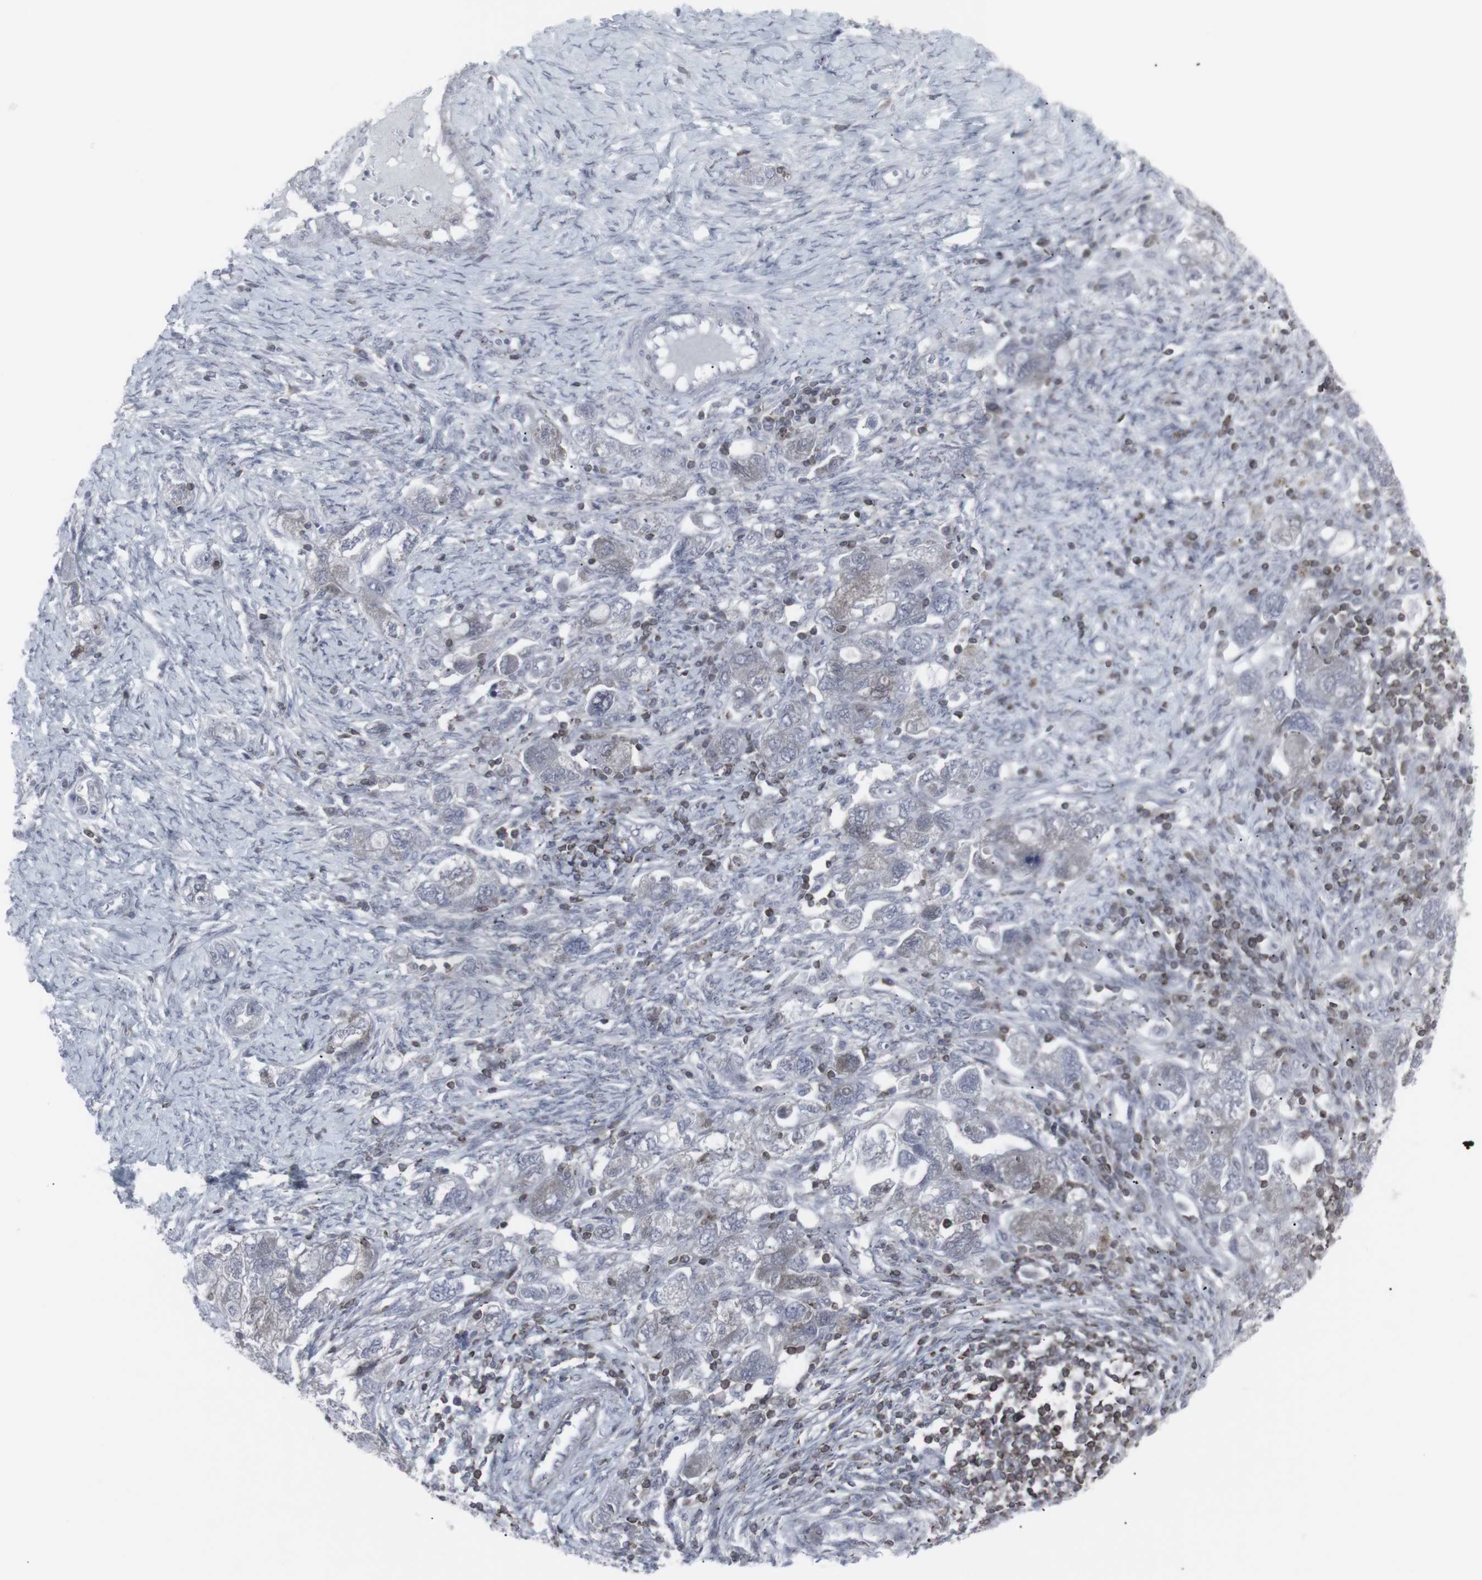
{"staining": {"intensity": "negative", "quantity": "none", "location": "none"}, "tissue": "ovarian cancer", "cell_type": "Tumor cells", "image_type": "cancer", "snomed": [{"axis": "morphology", "description": "Carcinoma, NOS"}, {"axis": "morphology", "description": "Cystadenocarcinoma, serous, NOS"}, {"axis": "topography", "description": "Ovary"}], "caption": "IHC histopathology image of ovarian carcinoma stained for a protein (brown), which reveals no expression in tumor cells.", "gene": "APOBEC2", "patient": {"sex": "female", "age": 69}}